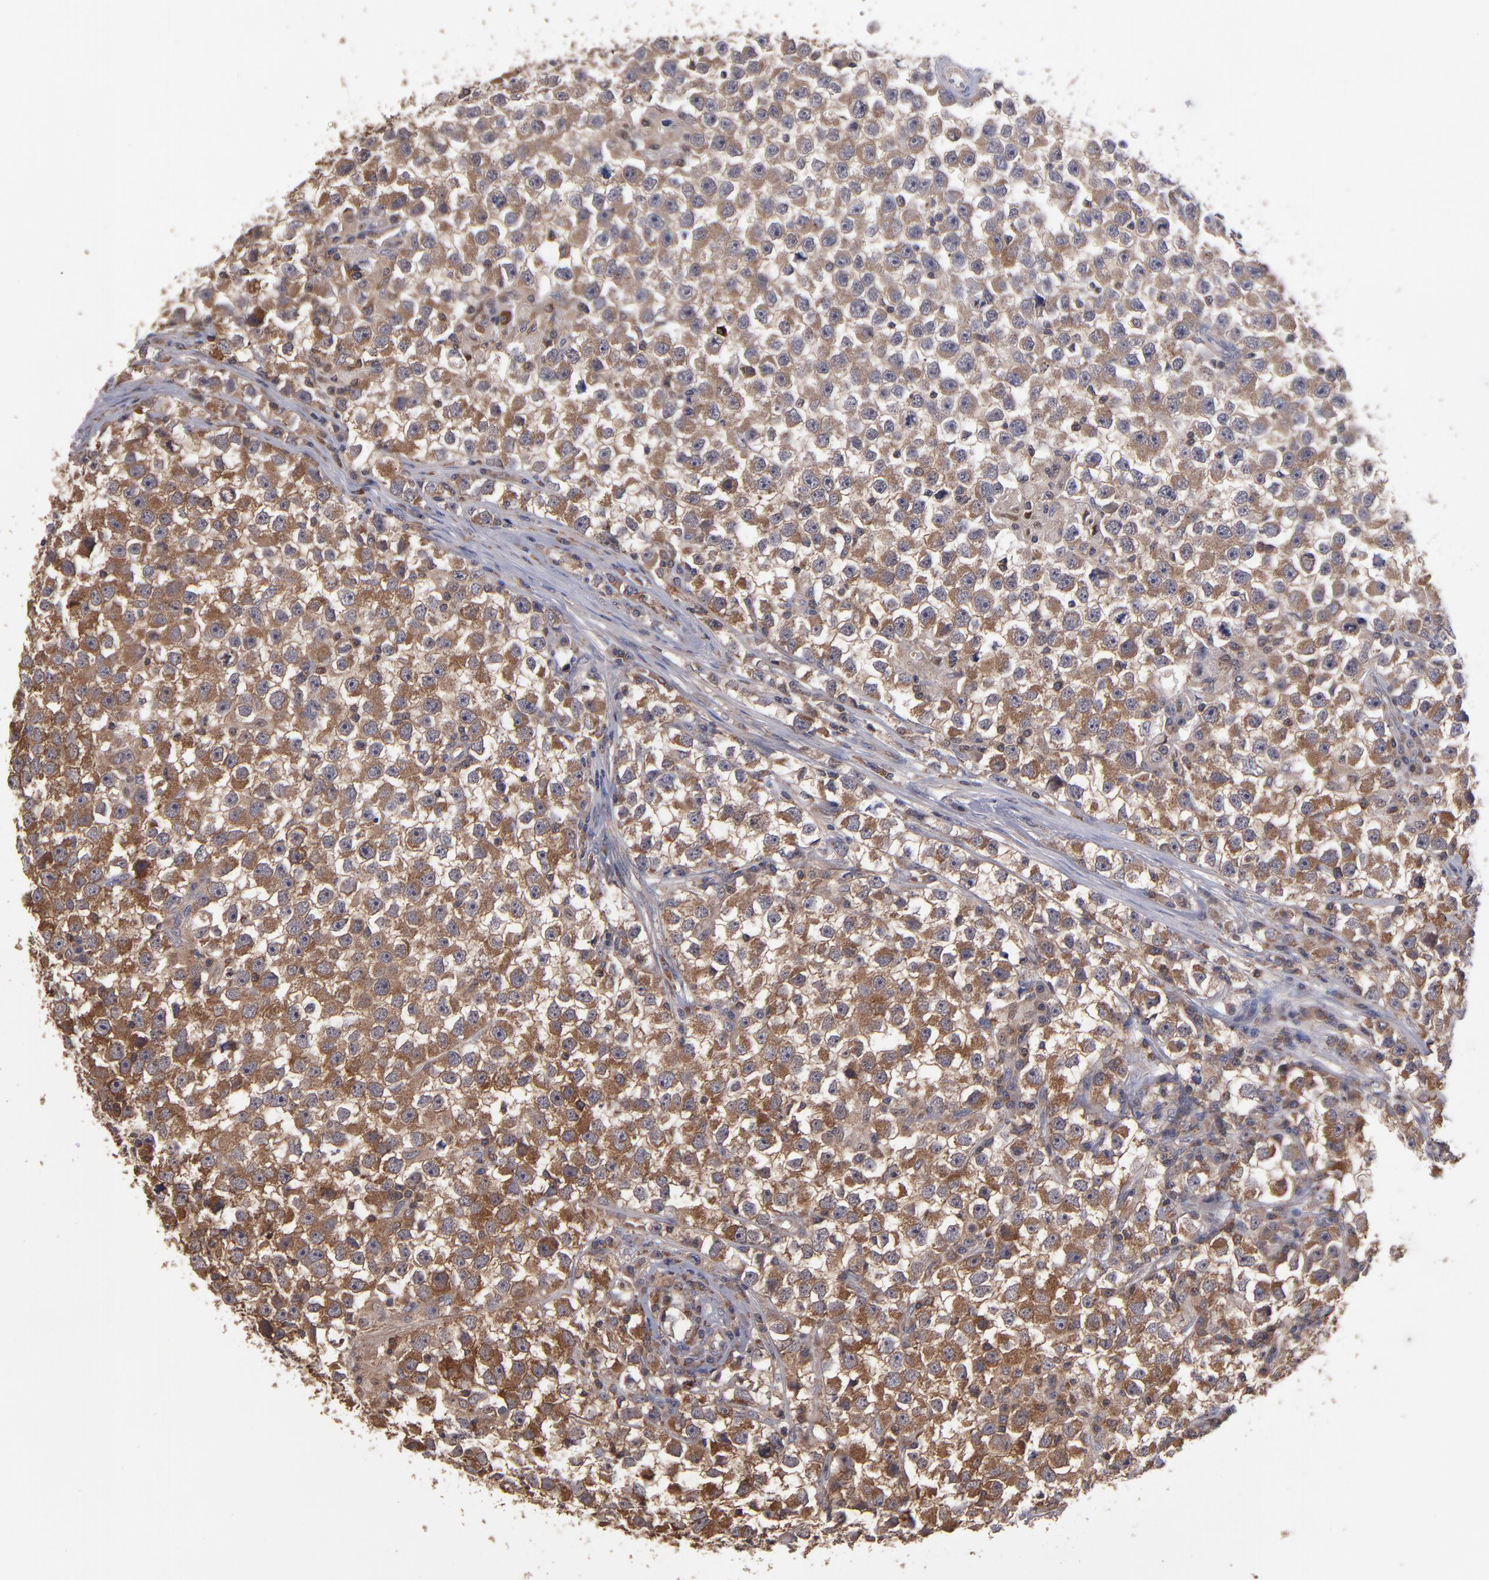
{"staining": {"intensity": "moderate", "quantity": ">75%", "location": "cytoplasmic/membranous"}, "tissue": "testis cancer", "cell_type": "Tumor cells", "image_type": "cancer", "snomed": [{"axis": "morphology", "description": "Seminoma, NOS"}, {"axis": "topography", "description": "Testis"}], "caption": "This photomicrograph shows testis cancer (seminoma) stained with IHC to label a protein in brown. The cytoplasmic/membranous of tumor cells show moderate positivity for the protein. Nuclei are counter-stained blue.", "gene": "NF2", "patient": {"sex": "male", "age": 33}}